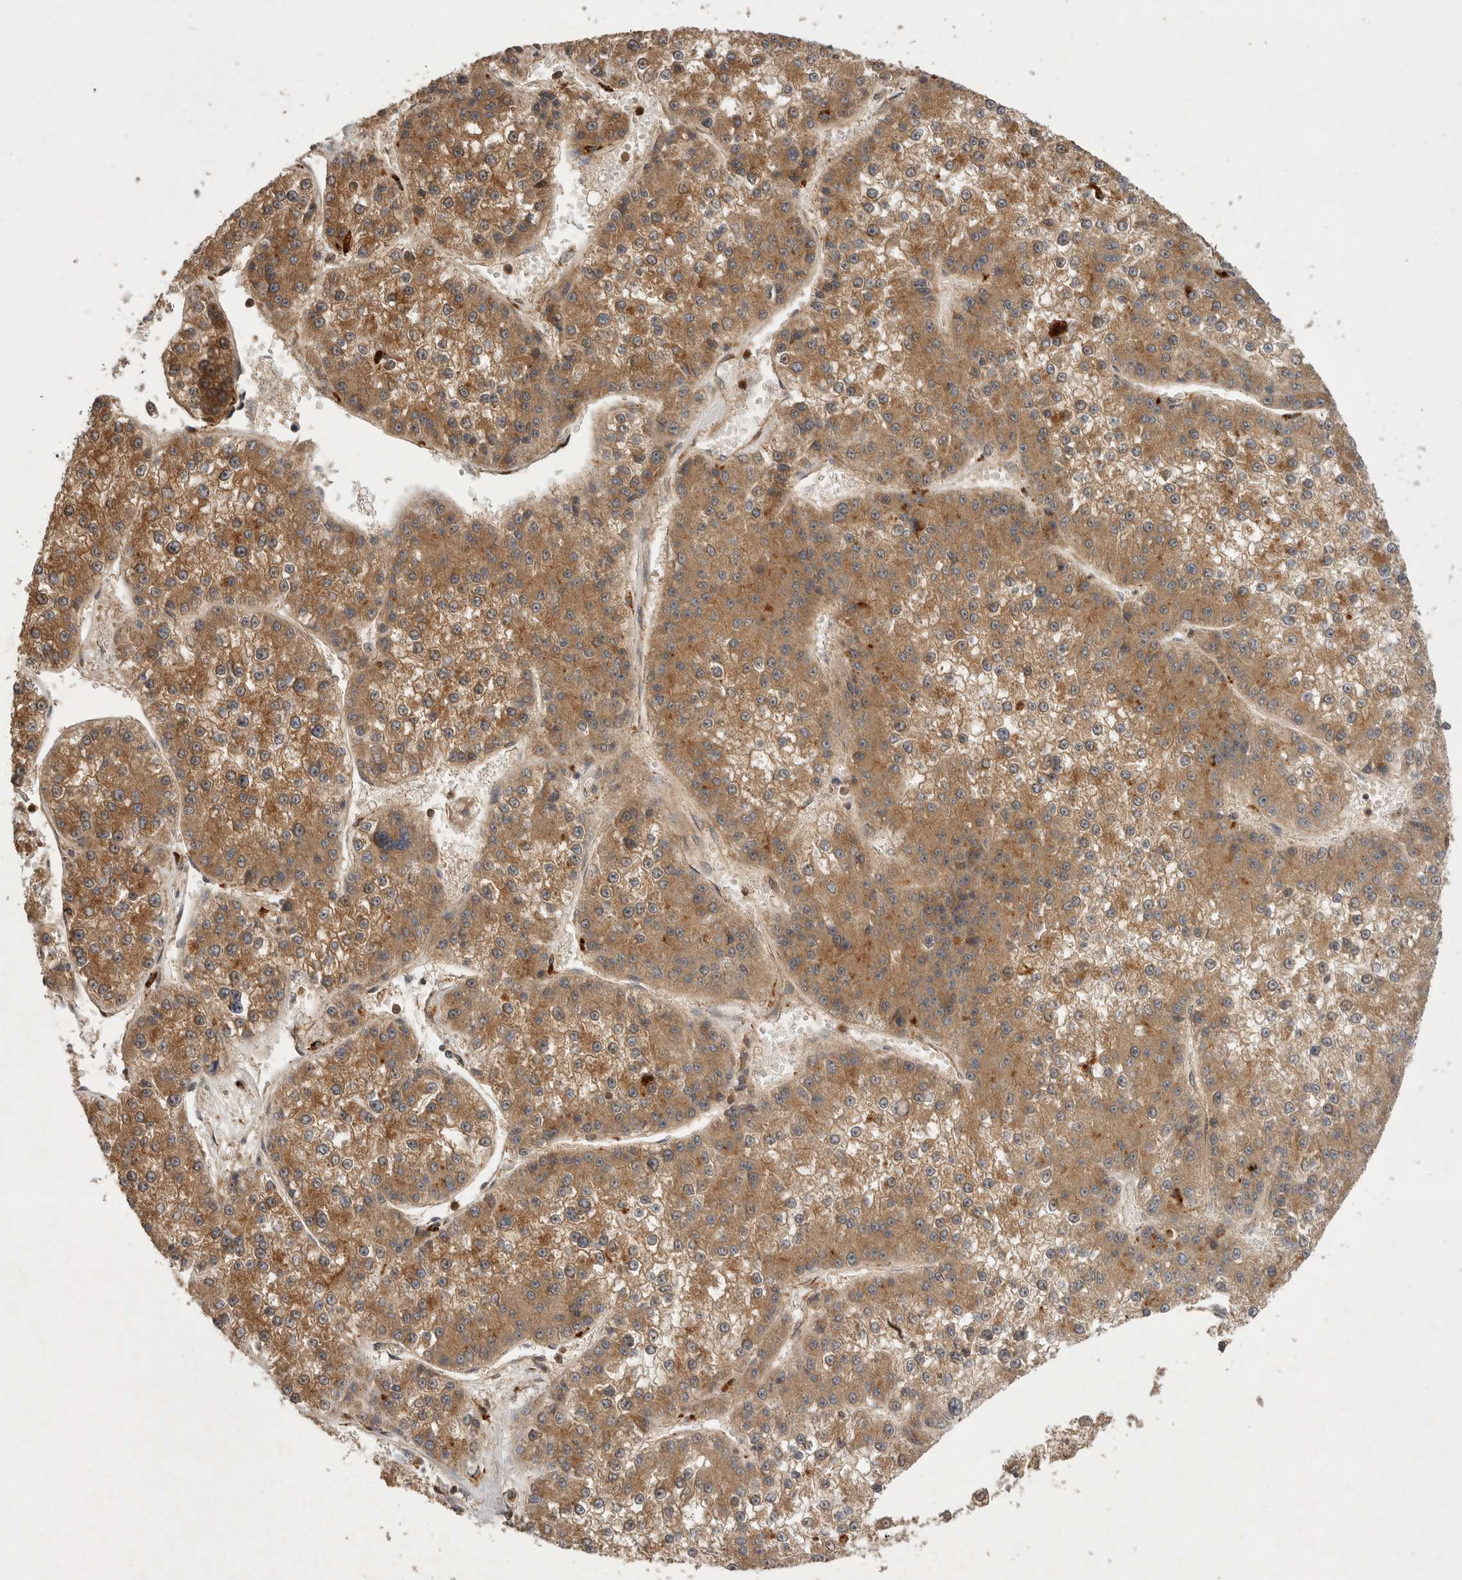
{"staining": {"intensity": "moderate", "quantity": ">75%", "location": "cytoplasmic/membranous"}, "tissue": "liver cancer", "cell_type": "Tumor cells", "image_type": "cancer", "snomed": [{"axis": "morphology", "description": "Carcinoma, Hepatocellular, NOS"}, {"axis": "topography", "description": "Liver"}], "caption": "An image of human liver hepatocellular carcinoma stained for a protein demonstrates moderate cytoplasmic/membranous brown staining in tumor cells. (Stains: DAB (3,3'-diaminobenzidine) in brown, nuclei in blue, Microscopy: brightfield microscopy at high magnification).", "gene": "ZNF232", "patient": {"sex": "female", "age": 73}}